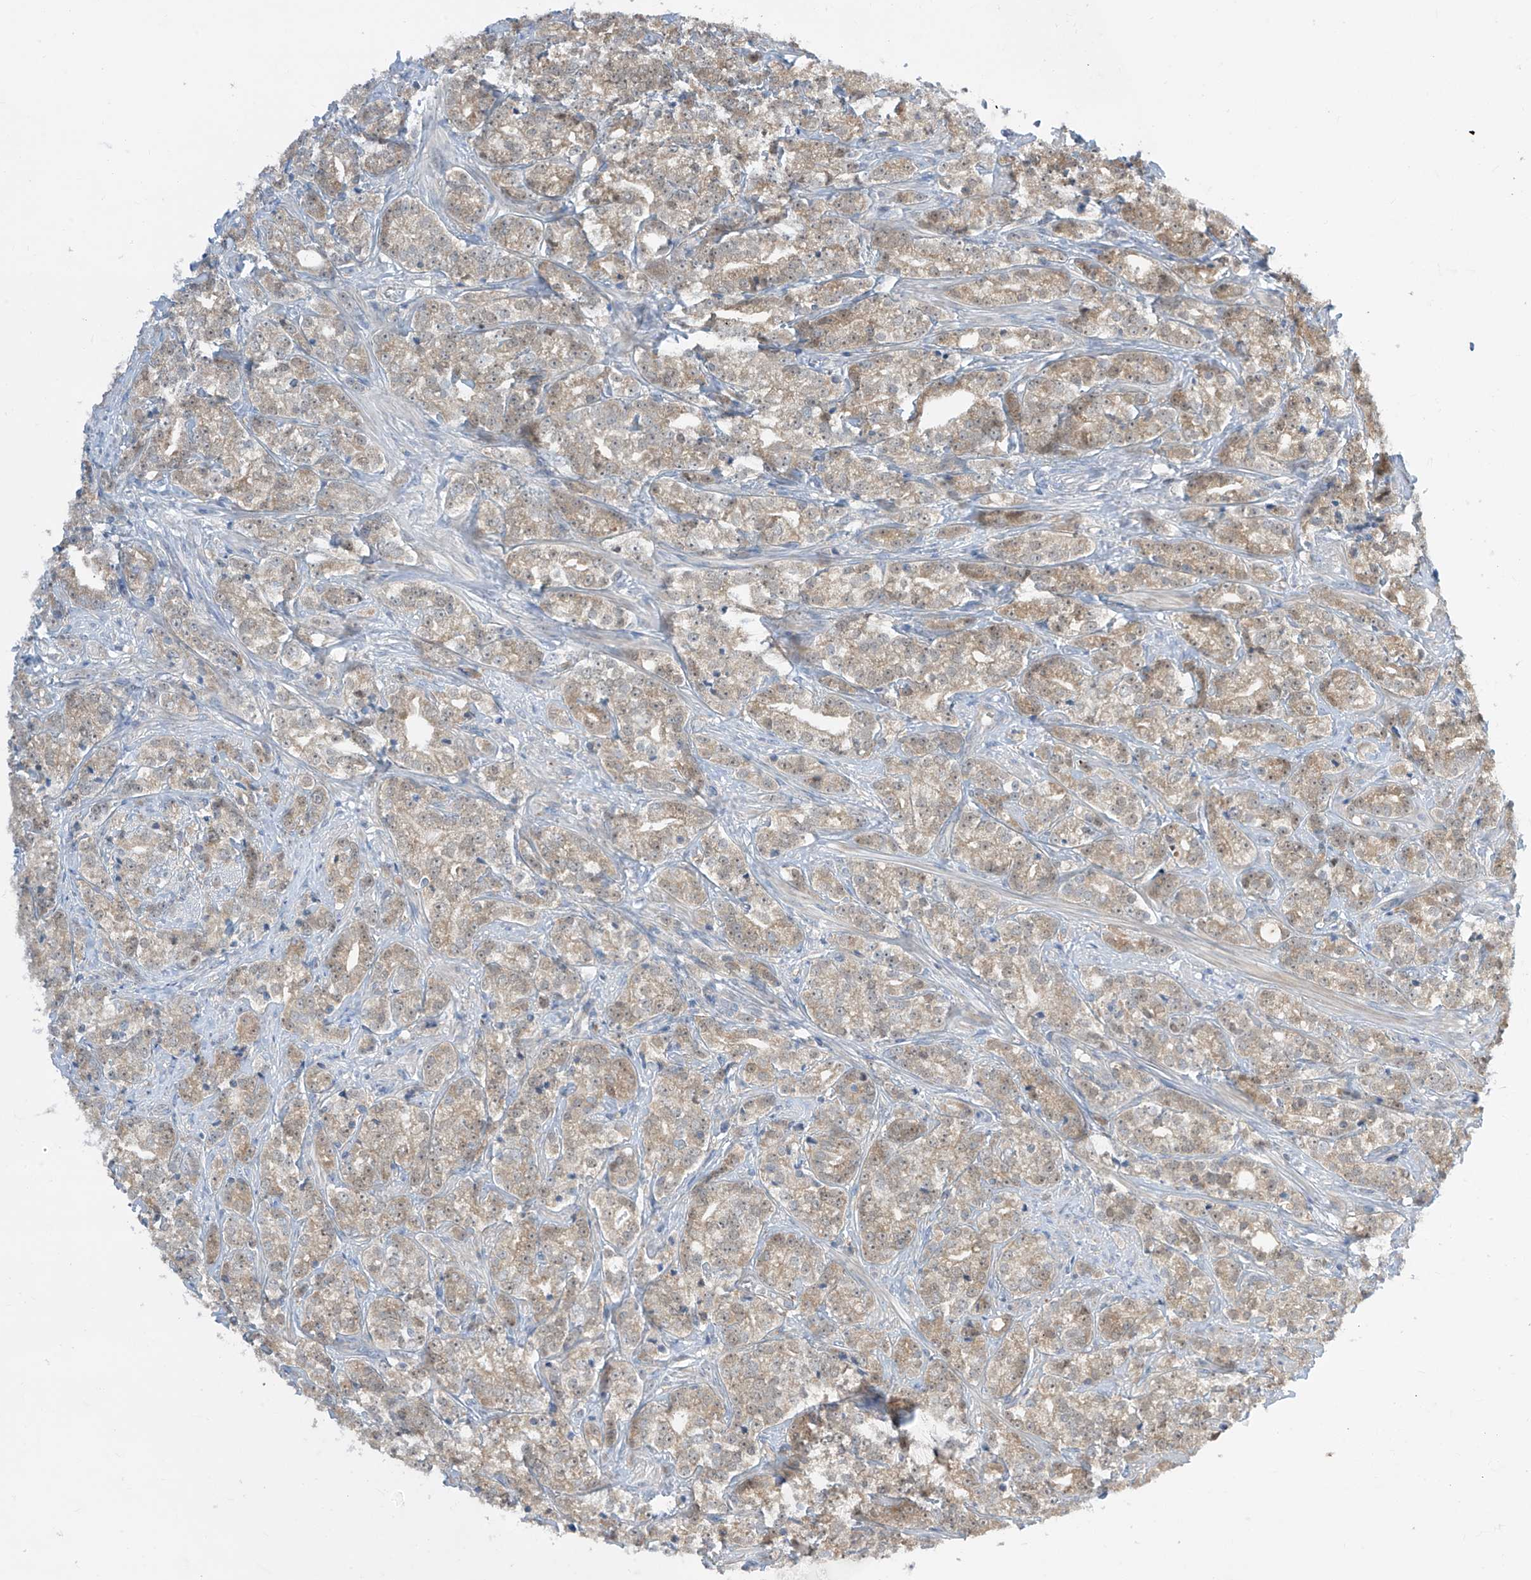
{"staining": {"intensity": "weak", "quantity": "25%-75%", "location": "cytoplasmic/membranous"}, "tissue": "prostate cancer", "cell_type": "Tumor cells", "image_type": "cancer", "snomed": [{"axis": "morphology", "description": "Adenocarcinoma, High grade"}, {"axis": "topography", "description": "Prostate"}], "caption": "DAB (3,3'-diaminobenzidine) immunohistochemical staining of prostate cancer exhibits weak cytoplasmic/membranous protein staining in approximately 25%-75% of tumor cells.", "gene": "TTC38", "patient": {"sex": "male", "age": 69}}